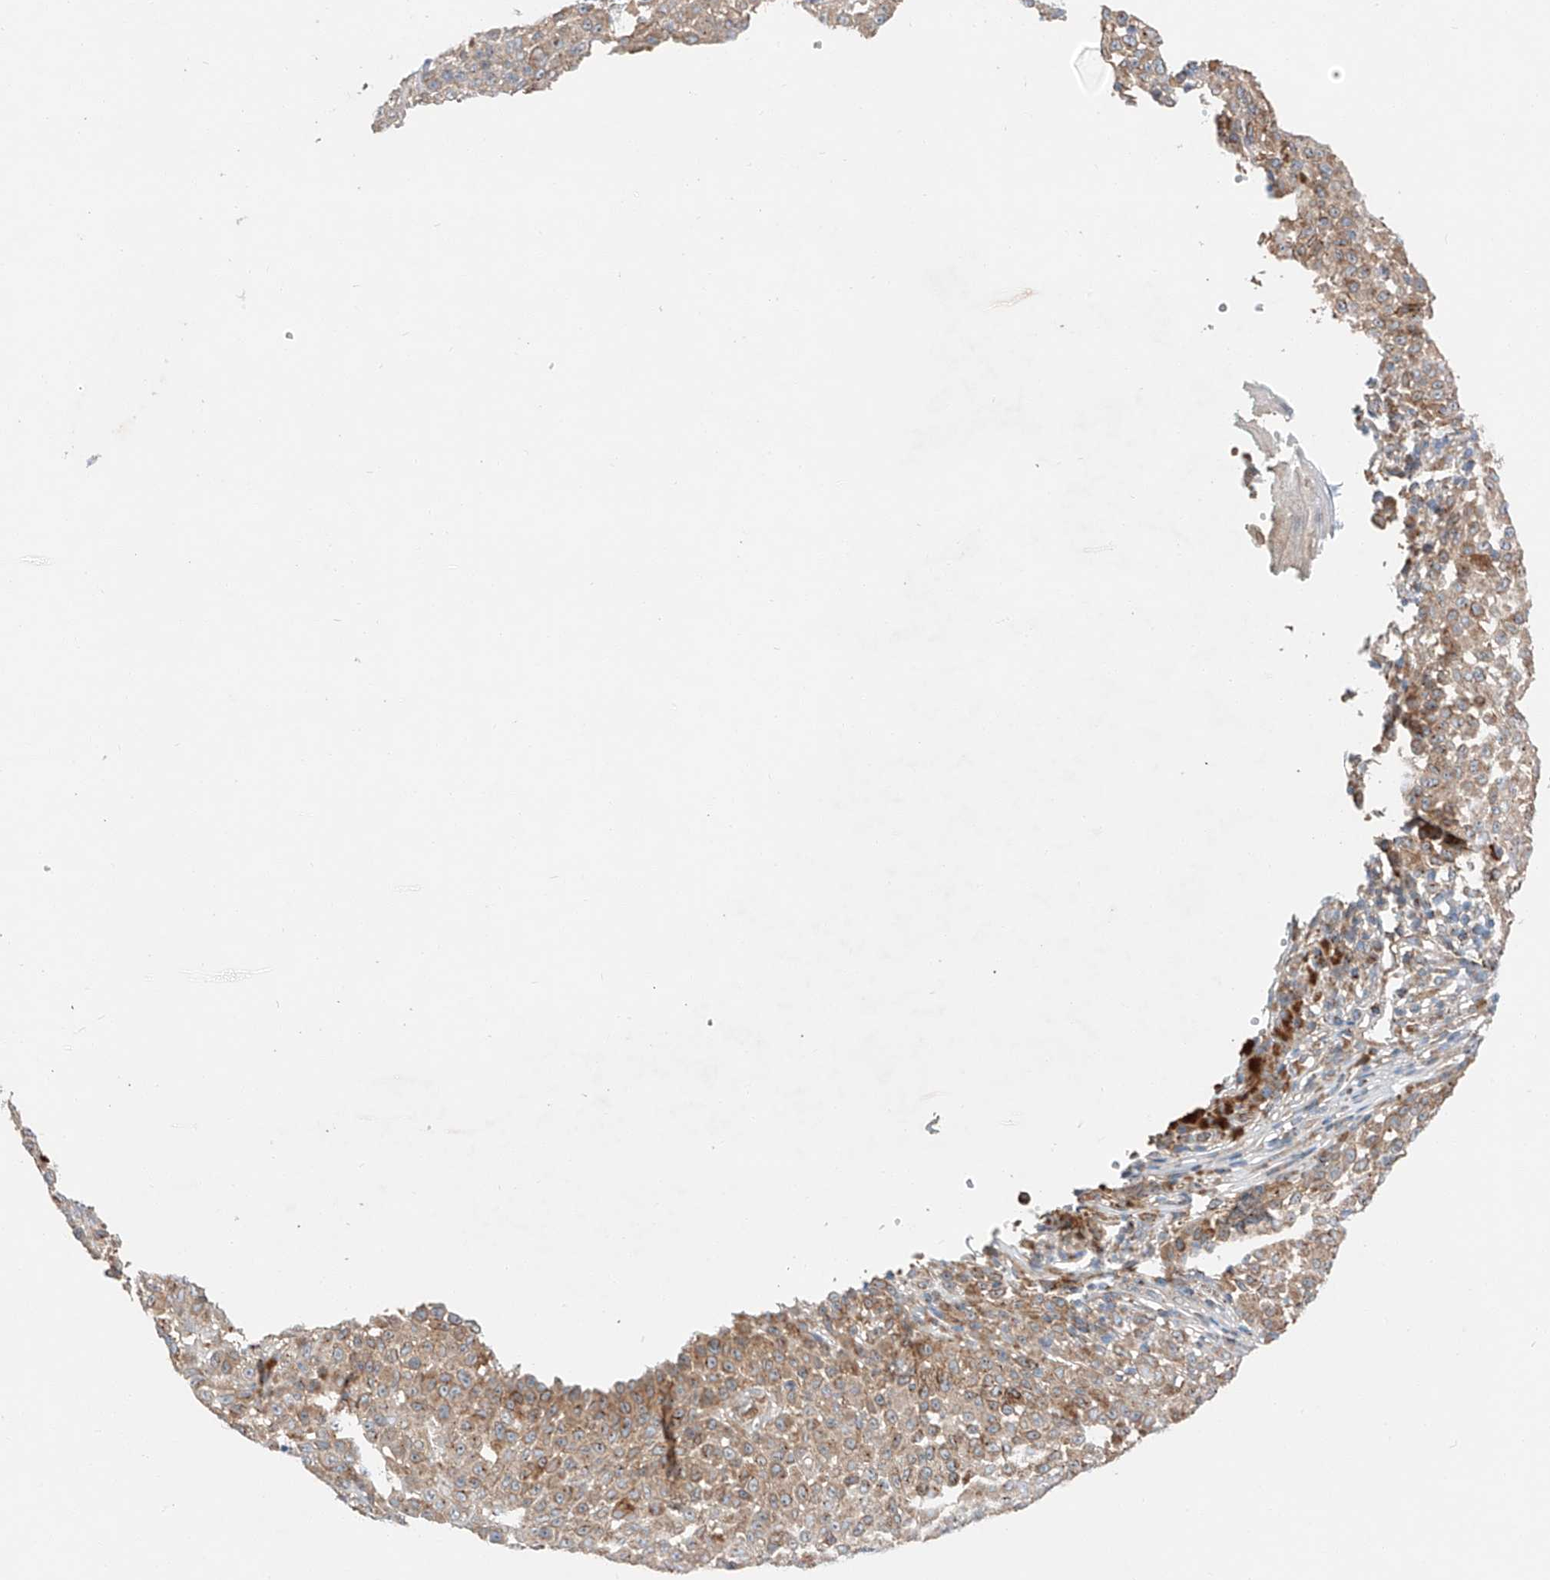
{"staining": {"intensity": "moderate", "quantity": ">75%", "location": "cytoplasmic/membranous"}, "tissue": "melanoma", "cell_type": "Tumor cells", "image_type": "cancer", "snomed": [{"axis": "morphology", "description": "Malignant melanoma, NOS"}, {"axis": "topography", "description": "Skin"}], "caption": "There is medium levels of moderate cytoplasmic/membranous staining in tumor cells of malignant melanoma, as demonstrated by immunohistochemical staining (brown color).", "gene": "RUSC1", "patient": {"sex": "female", "age": 94}}